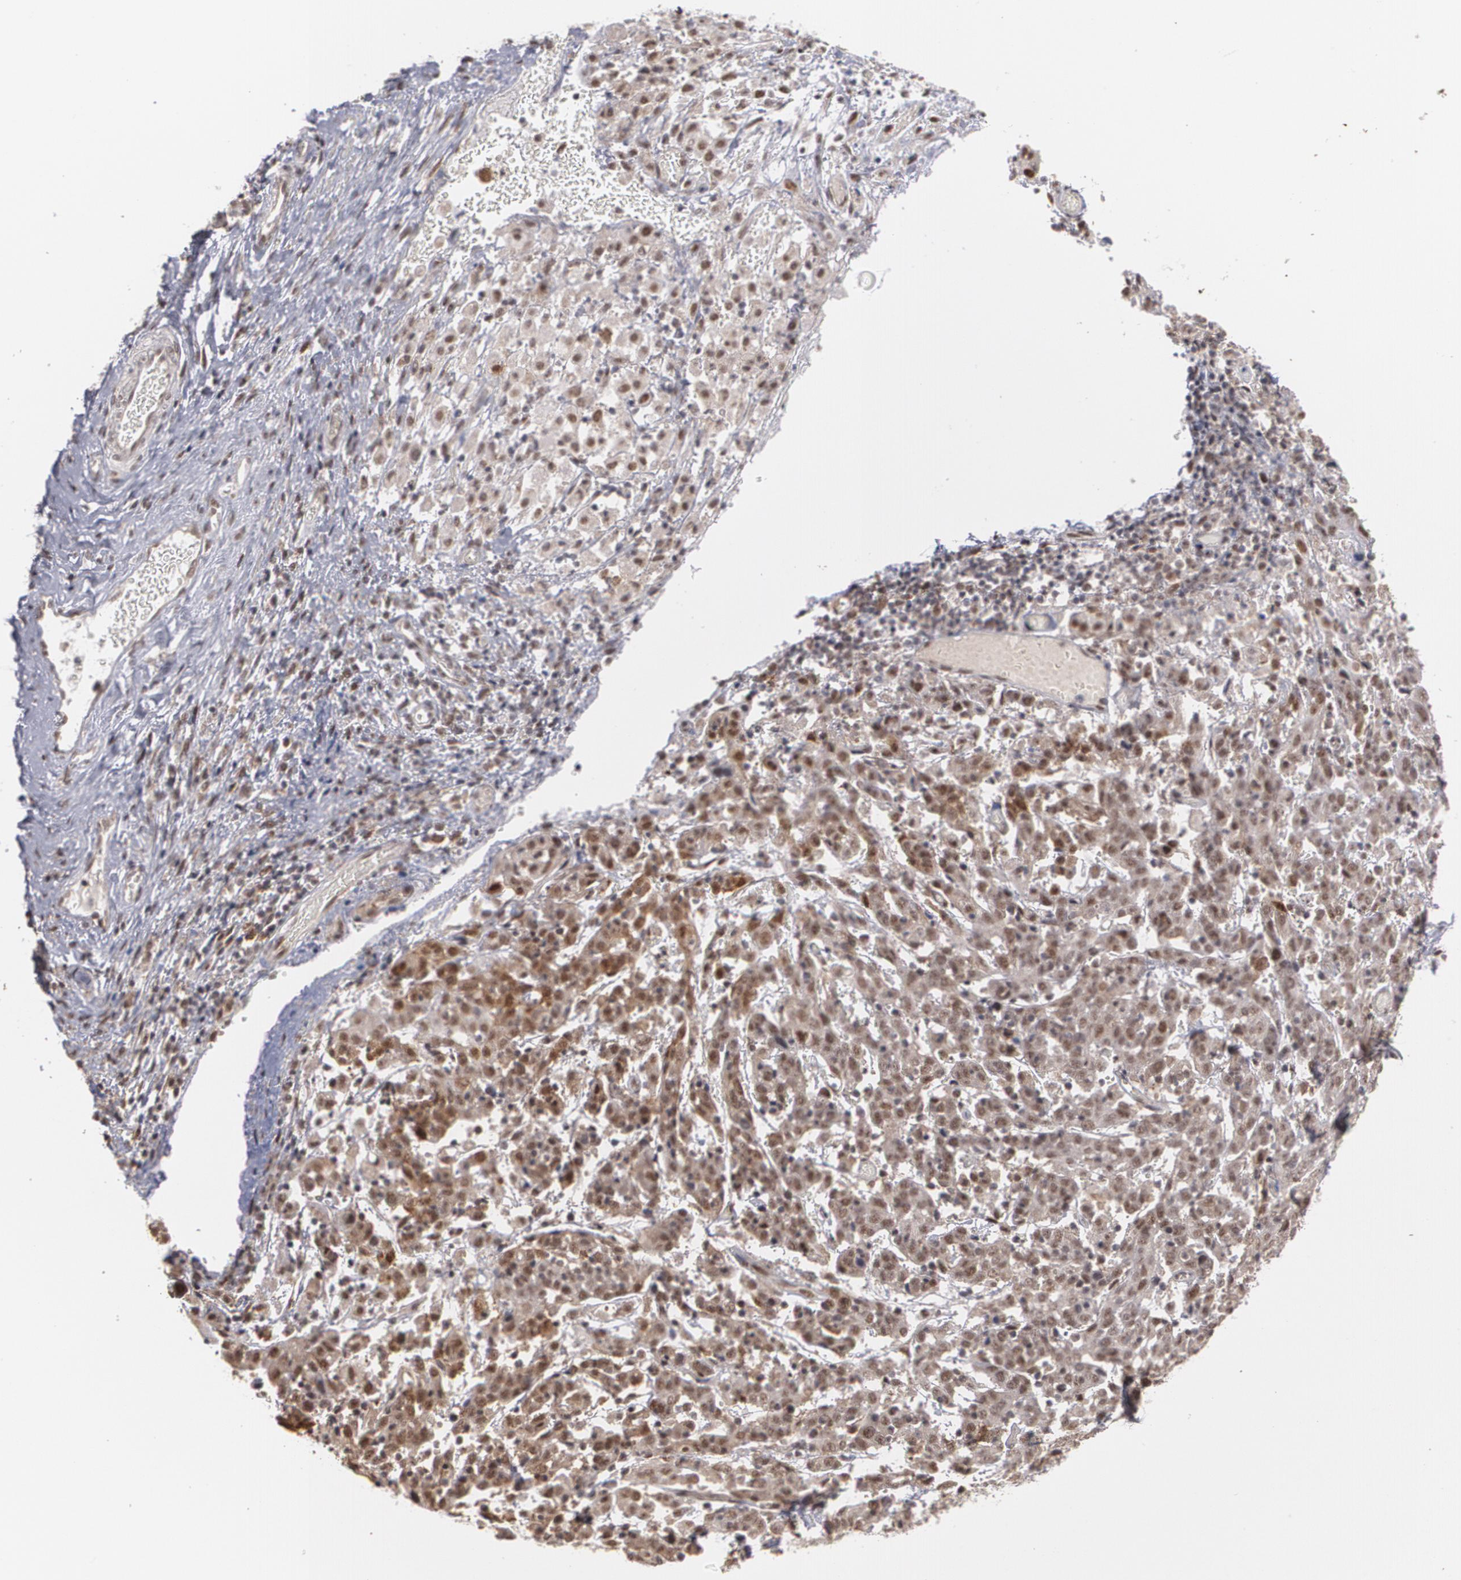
{"staining": {"intensity": "moderate", "quantity": ">75%", "location": "cytoplasmic/membranous,nuclear"}, "tissue": "cervical cancer", "cell_type": "Tumor cells", "image_type": "cancer", "snomed": [{"axis": "morphology", "description": "Normal tissue, NOS"}, {"axis": "morphology", "description": "Squamous cell carcinoma, NOS"}, {"axis": "topography", "description": "Cervix"}], "caption": "A medium amount of moderate cytoplasmic/membranous and nuclear staining is present in approximately >75% of tumor cells in squamous cell carcinoma (cervical) tissue.", "gene": "ZNF75A", "patient": {"sex": "female", "age": 67}}